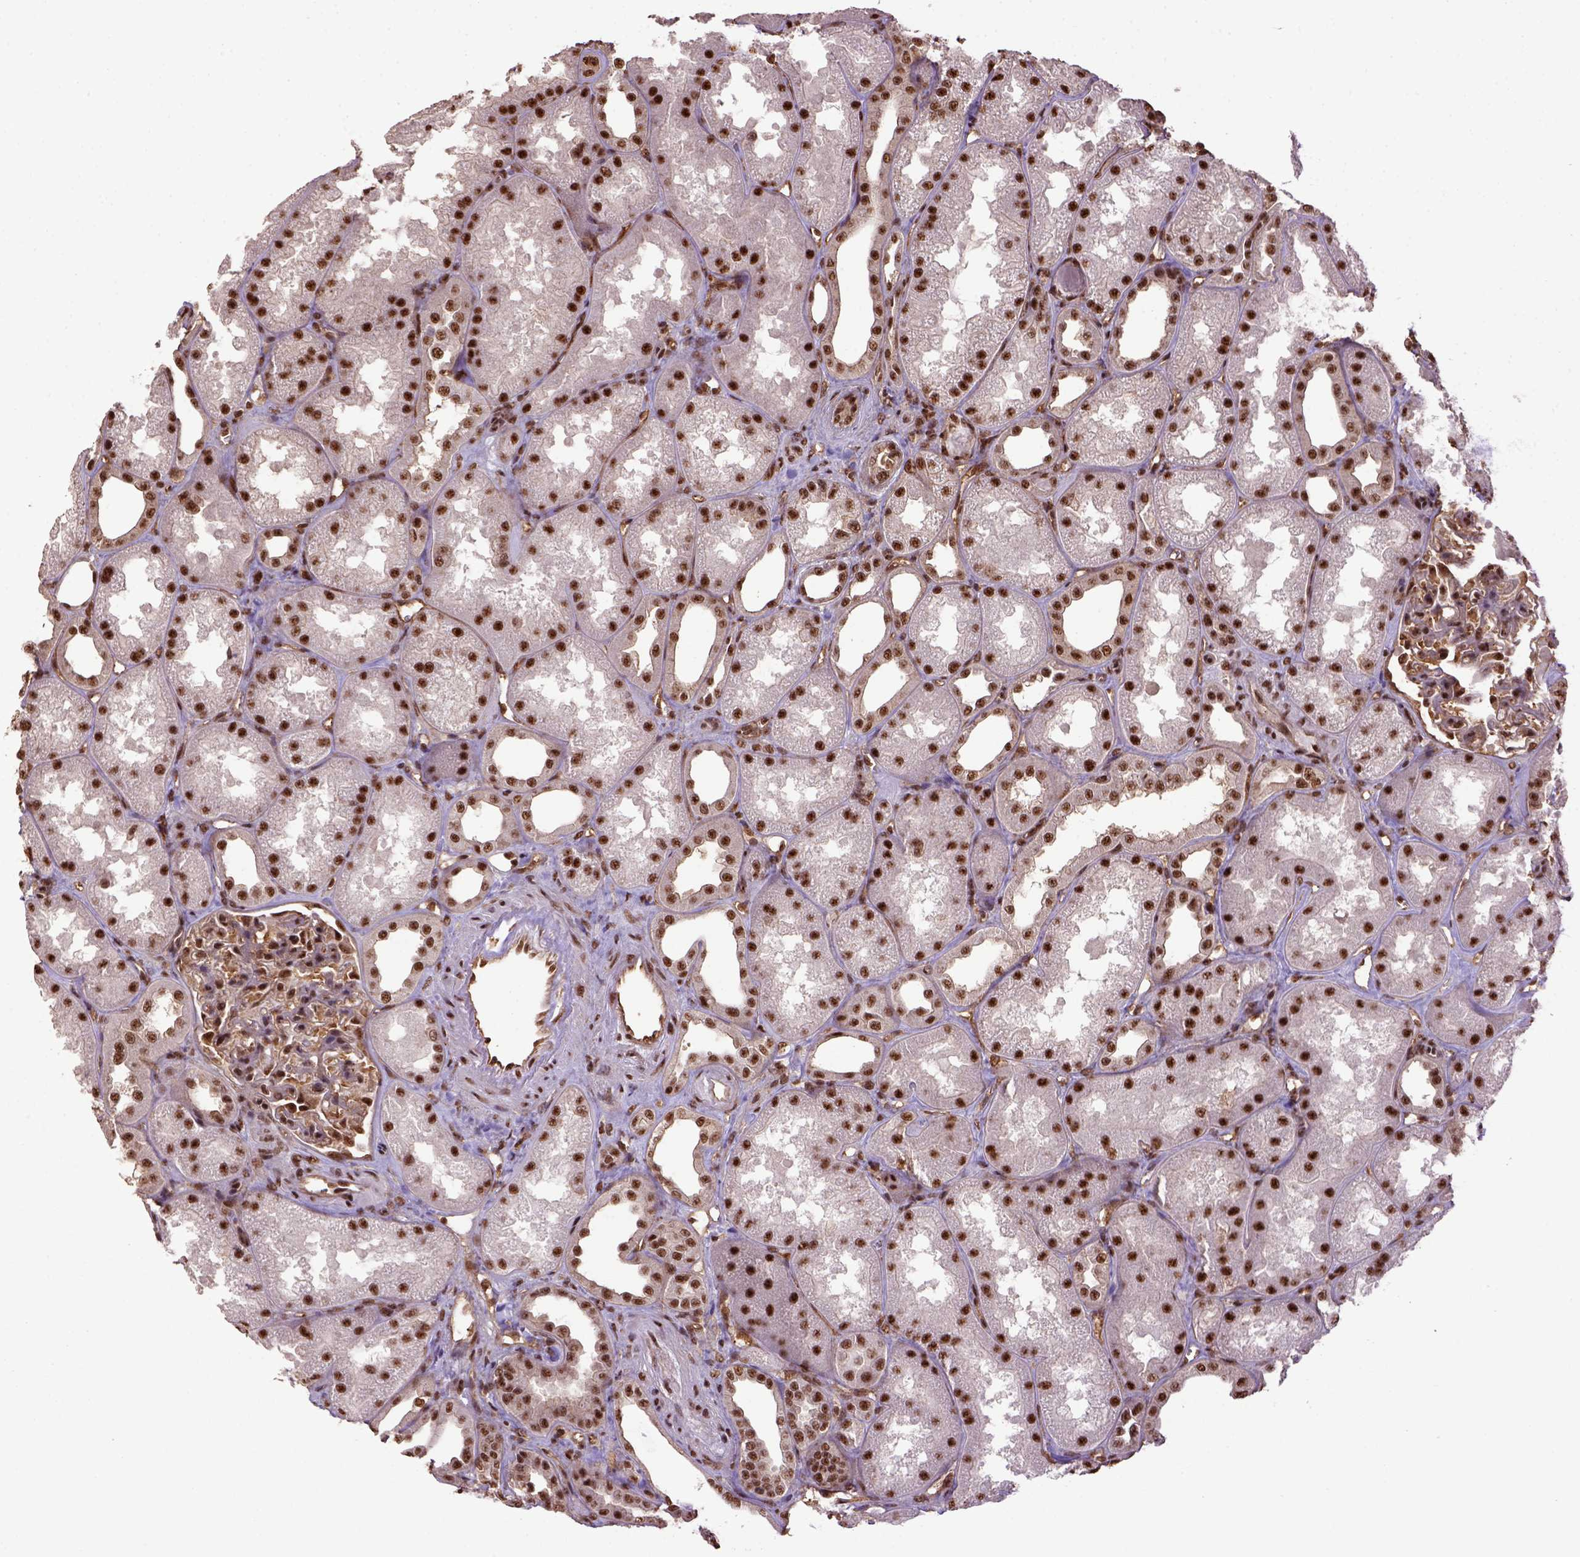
{"staining": {"intensity": "strong", "quantity": ">75%", "location": "nuclear"}, "tissue": "kidney", "cell_type": "Cells in glomeruli", "image_type": "normal", "snomed": [{"axis": "morphology", "description": "Normal tissue, NOS"}, {"axis": "topography", "description": "Kidney"}], "caption": "High-magnification brightfield microscopy of benign kidney stained with DAB (3,3'-diaminobenzidine) (brown) and counterstained with hematoxylin (blue). cells in glomeruli exhibit strong nuclear positivity is present in approximately>75% of cells. The protein of interest is shown in brown color, while the nuclei are stained blue.", "gene": "PPIG", "patient": {"sex": "male", "age": 61}}